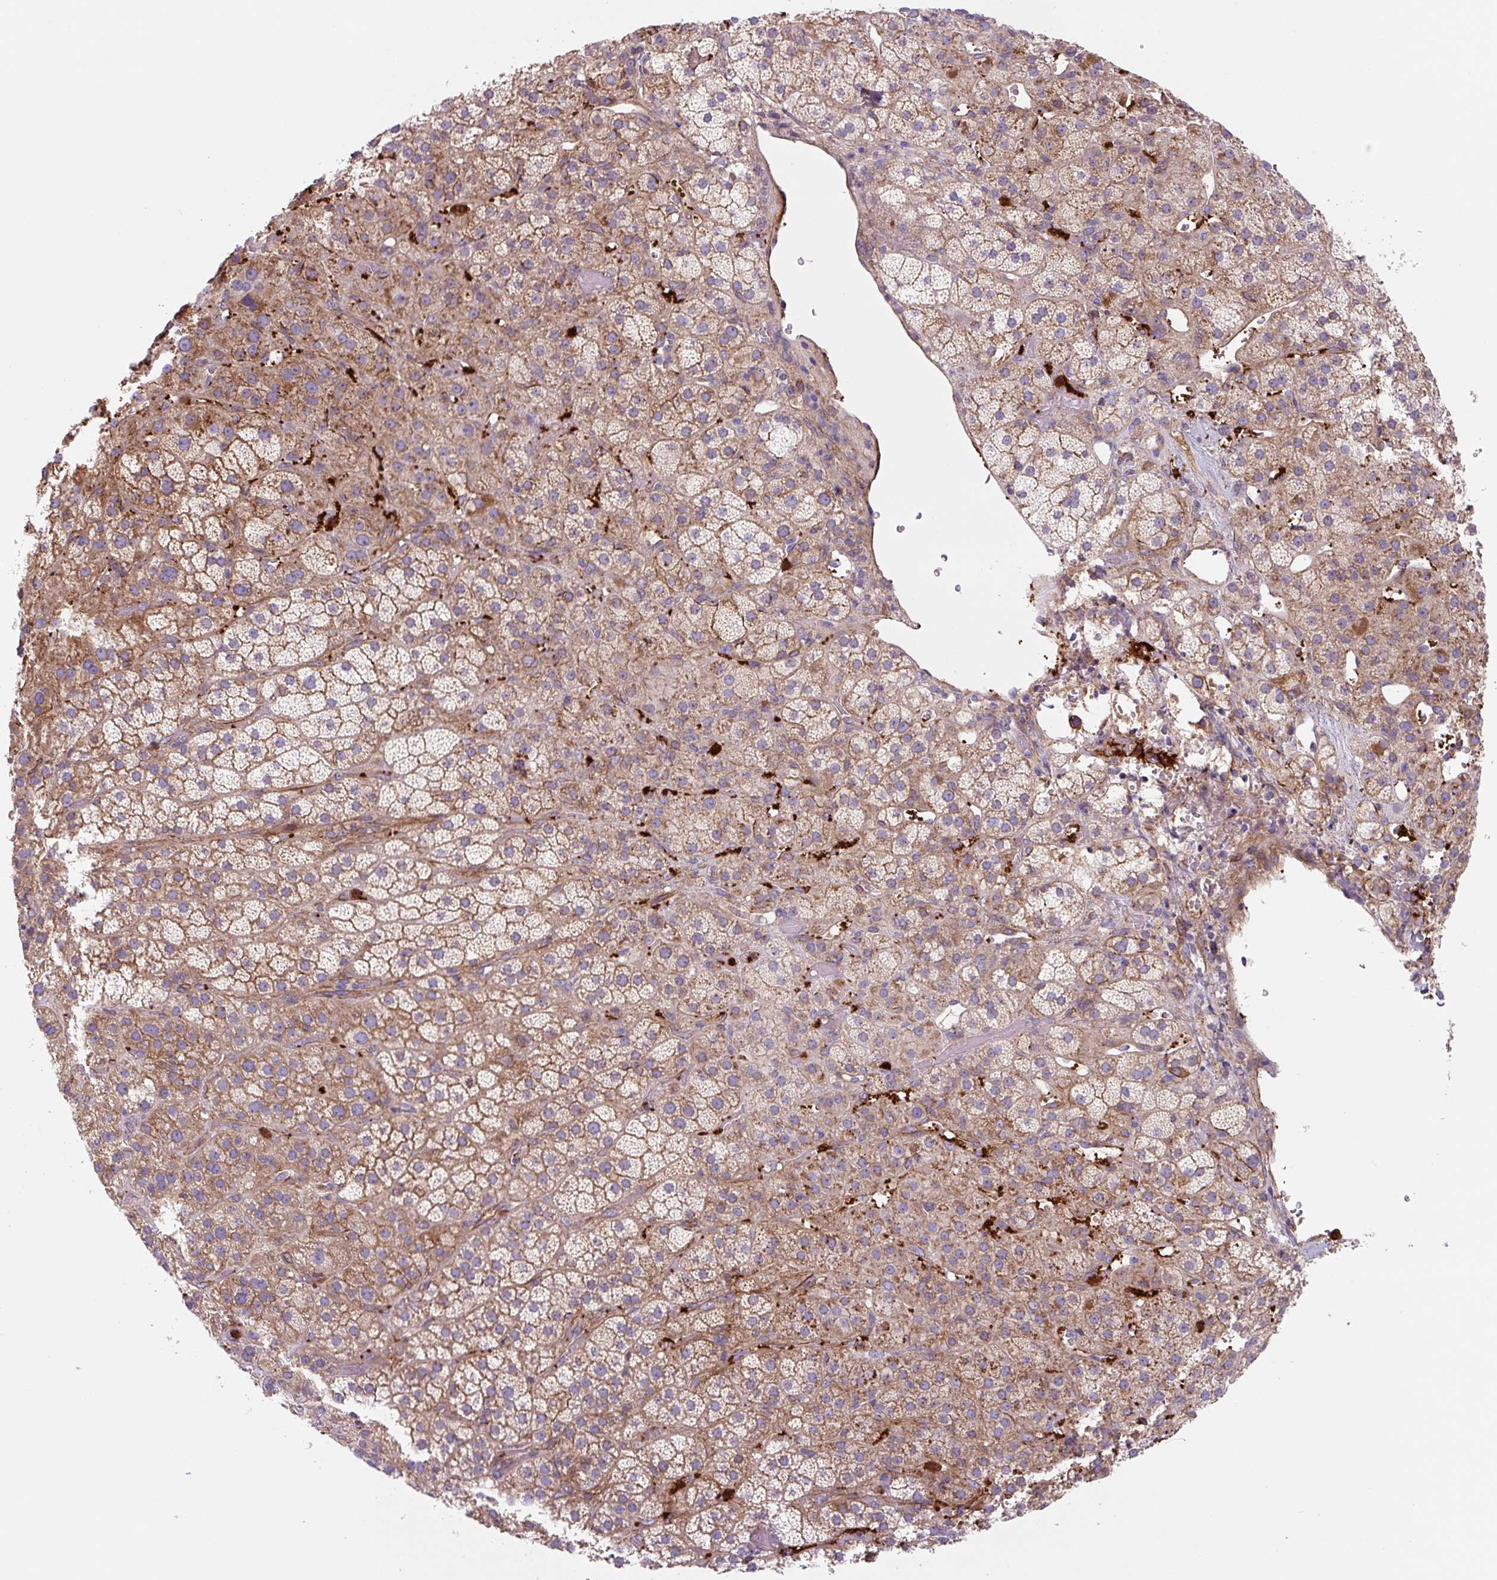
{"staining": {"intensity": "moderate", "quantity": "25%-75%", "location": "cytoplasmic/membranous"}, "tissue": "adrenal gland", "cell_type": "Glandular cells", "image_type": "normal", "snomed": [{"axis": "morphology", "description": "Normal tissue, NOS"}, {"axis": "topography", "description": "Adrenal gland"}], "caption": "Human adrenal gland stained for a protein (brown) reveals moderate cytoplasmic/membranous positive expression in about 25%-75% of glandular cells.", "gene": "DHFR2", "patient": {"sex": "male", "age": 57}}